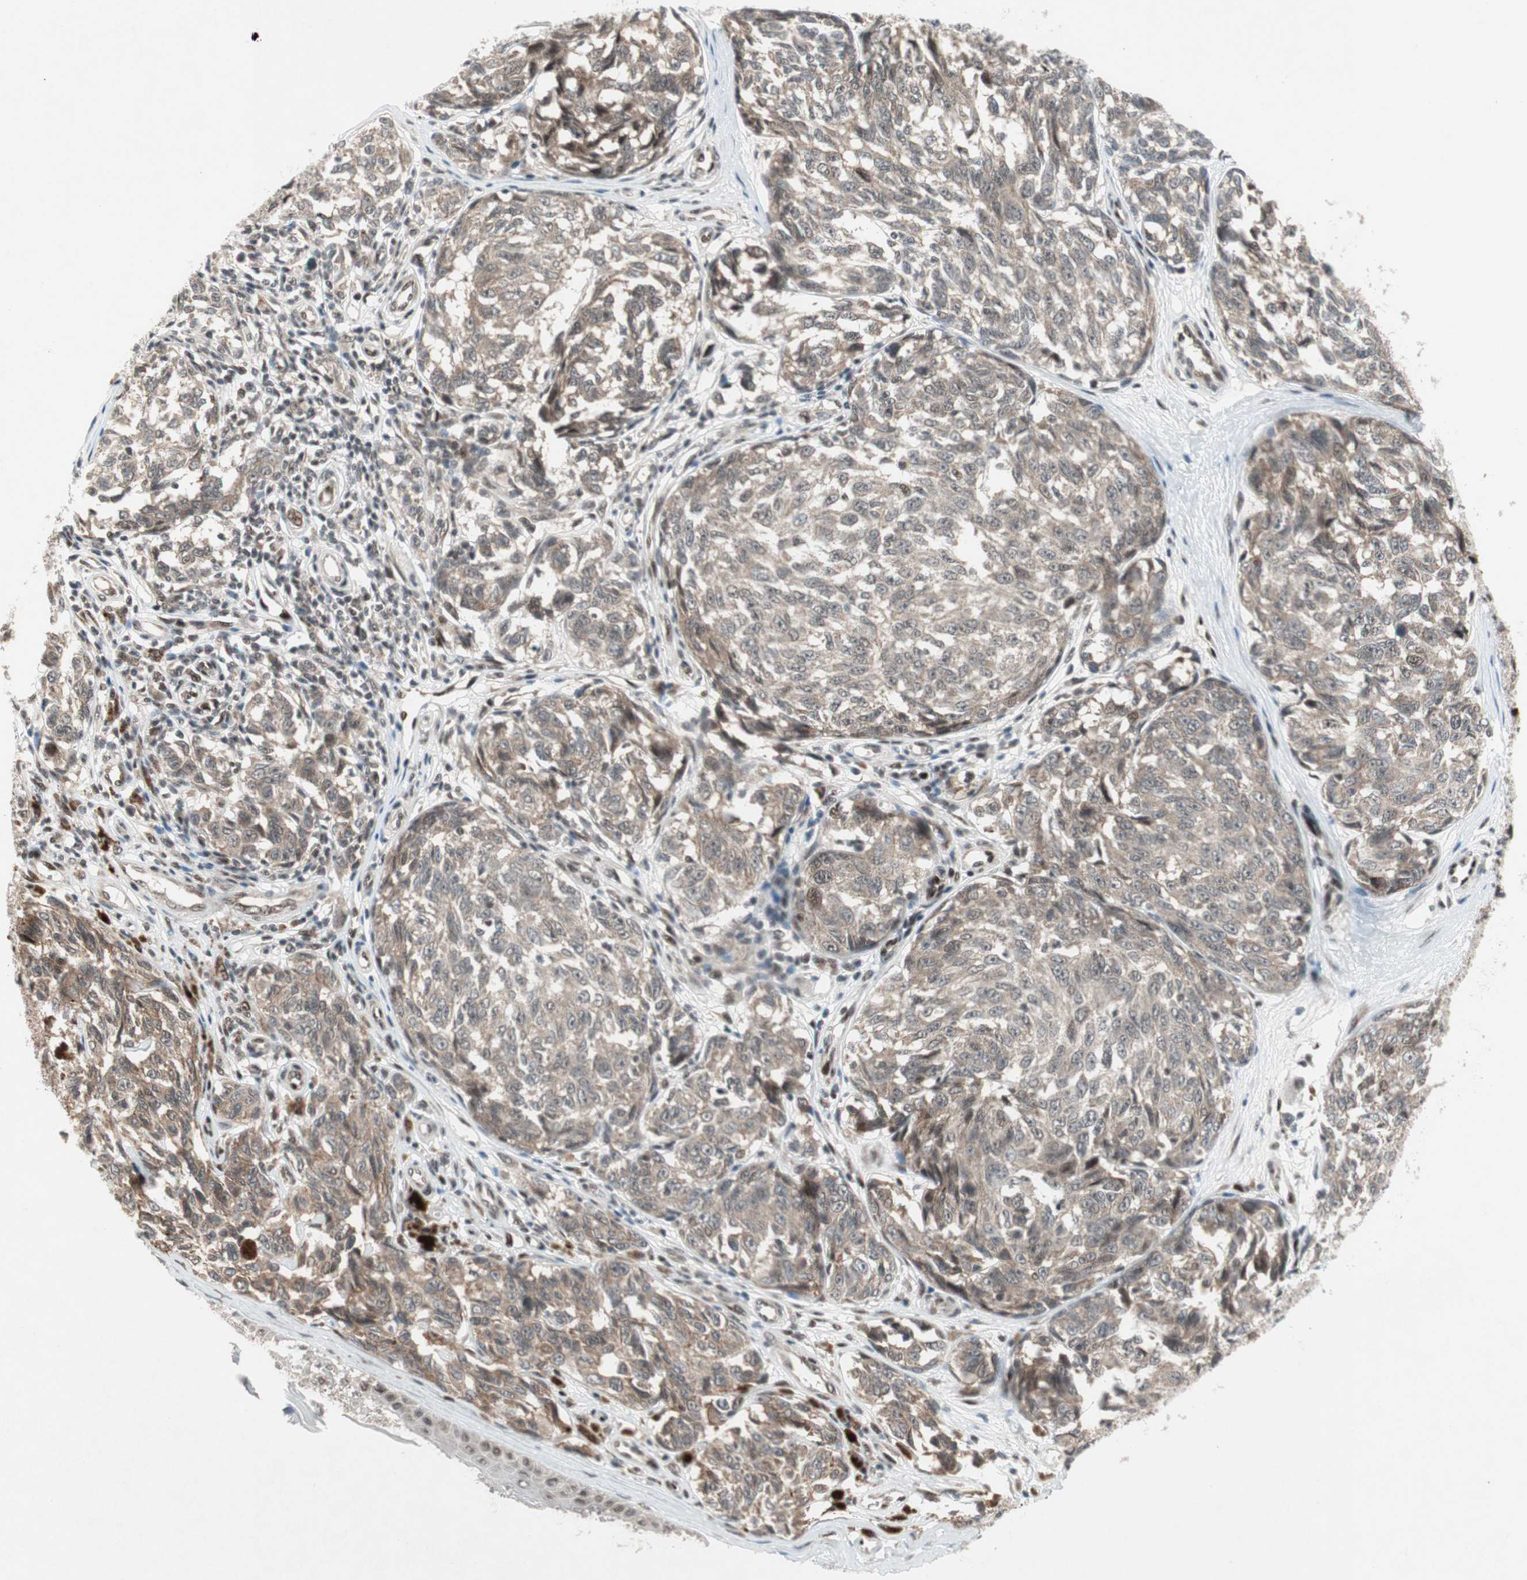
{"staining": {"intensity": "weak", "quantity": ">75%", "location": "cytoplasmic/membranous"}, "tissue": "melanoma", "cell_type": "Tumor cells", "image_type": "cancer", "snomed": [{"axis": "morphology", "description": "Malignant melanoma, NOS"}, {"axis": "topography", "description": "Skin"}], "caption": "Tumor cells show low levels of weak cytoplasmic/membranous staining in about >75% of cells in human malignant melanoma. (DAB = brown stain, brightfield microscopy at high magnification).", "gene": "TCF12", "patient": {"sex": "female", "age": 64}}